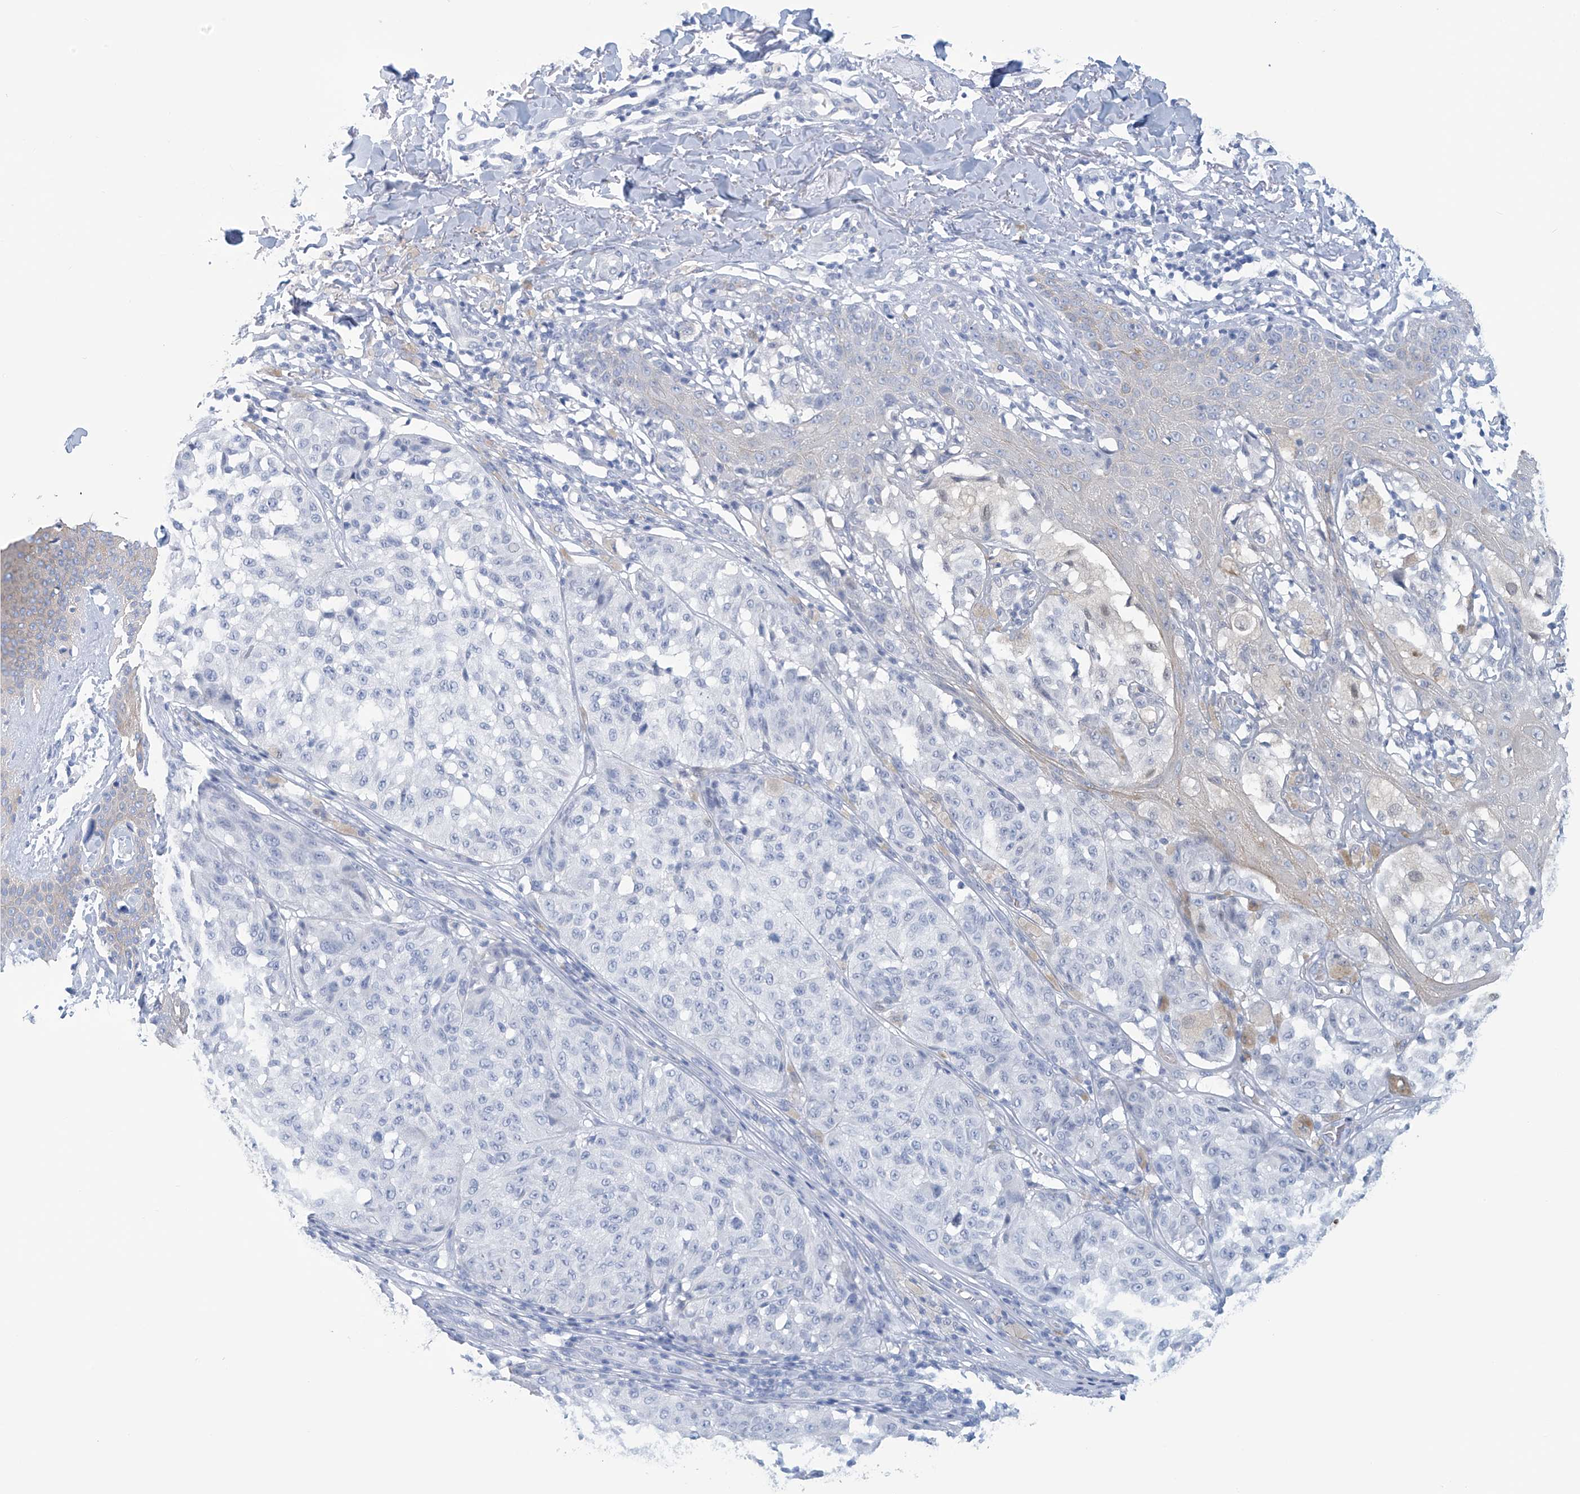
{"staining": {"intensity": "negative", "quantity": "none", "location": "none"}, "tissue": "melanoma", "cell_type": "Tumor cells", "image_type": "cancer", "snomed": [{"axis": "morphology", "description": "Malignant melanoma, NOS"}, {"axis": "topography", "description": "Skin"}], "caption": "DAB (3,3'-diaminobenzidine) immunohistochemical staining of malignant melanoma shows no significant positivity in tumor cells.", "gene": "DSP", "patient": {"sex": "female", "age": 46}}